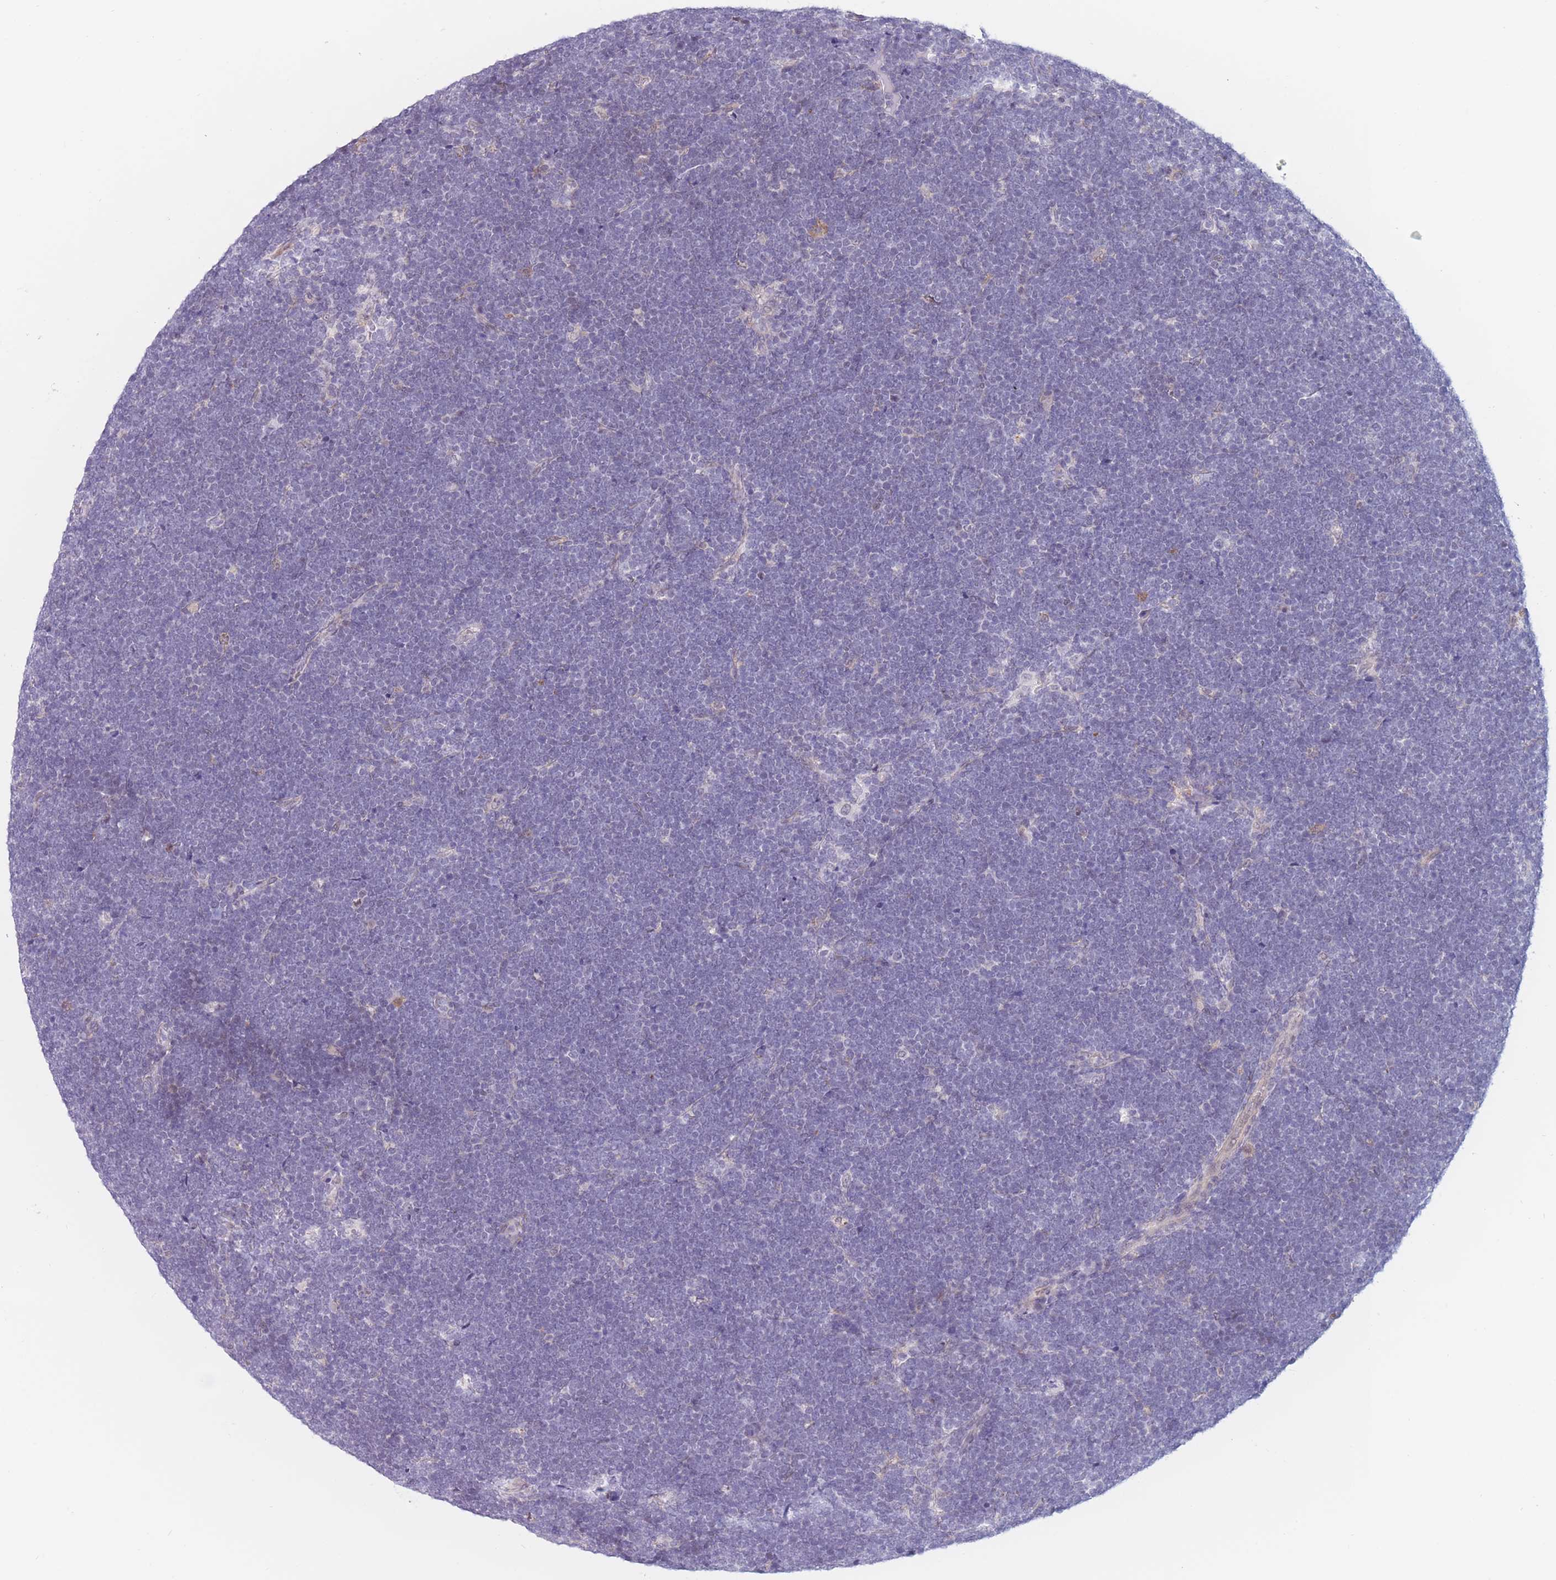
{"staining": {"intensity": "negative", "quantity": "none", "location": "none"}, "tissue": "lymphoma", "cell_type": "Tumor cells", "image_type": "cancer", "snomed": [{"axis": "morphology", "description": "Malignant lymphoma, non-Hodgkin's type, High grade"}, {"axis": "topography", "description": "Lymph node"}], "caption": "An IHC micrograph of malignant lymphoma, non-Hodgkin's type (high-grade) is shown. There is no staining in tumor cells of malignant lymphoma, non-Hodgkin's type (high-grade).", "gene": "PODXL", "patient": {"sex": "male", "age": 13}}